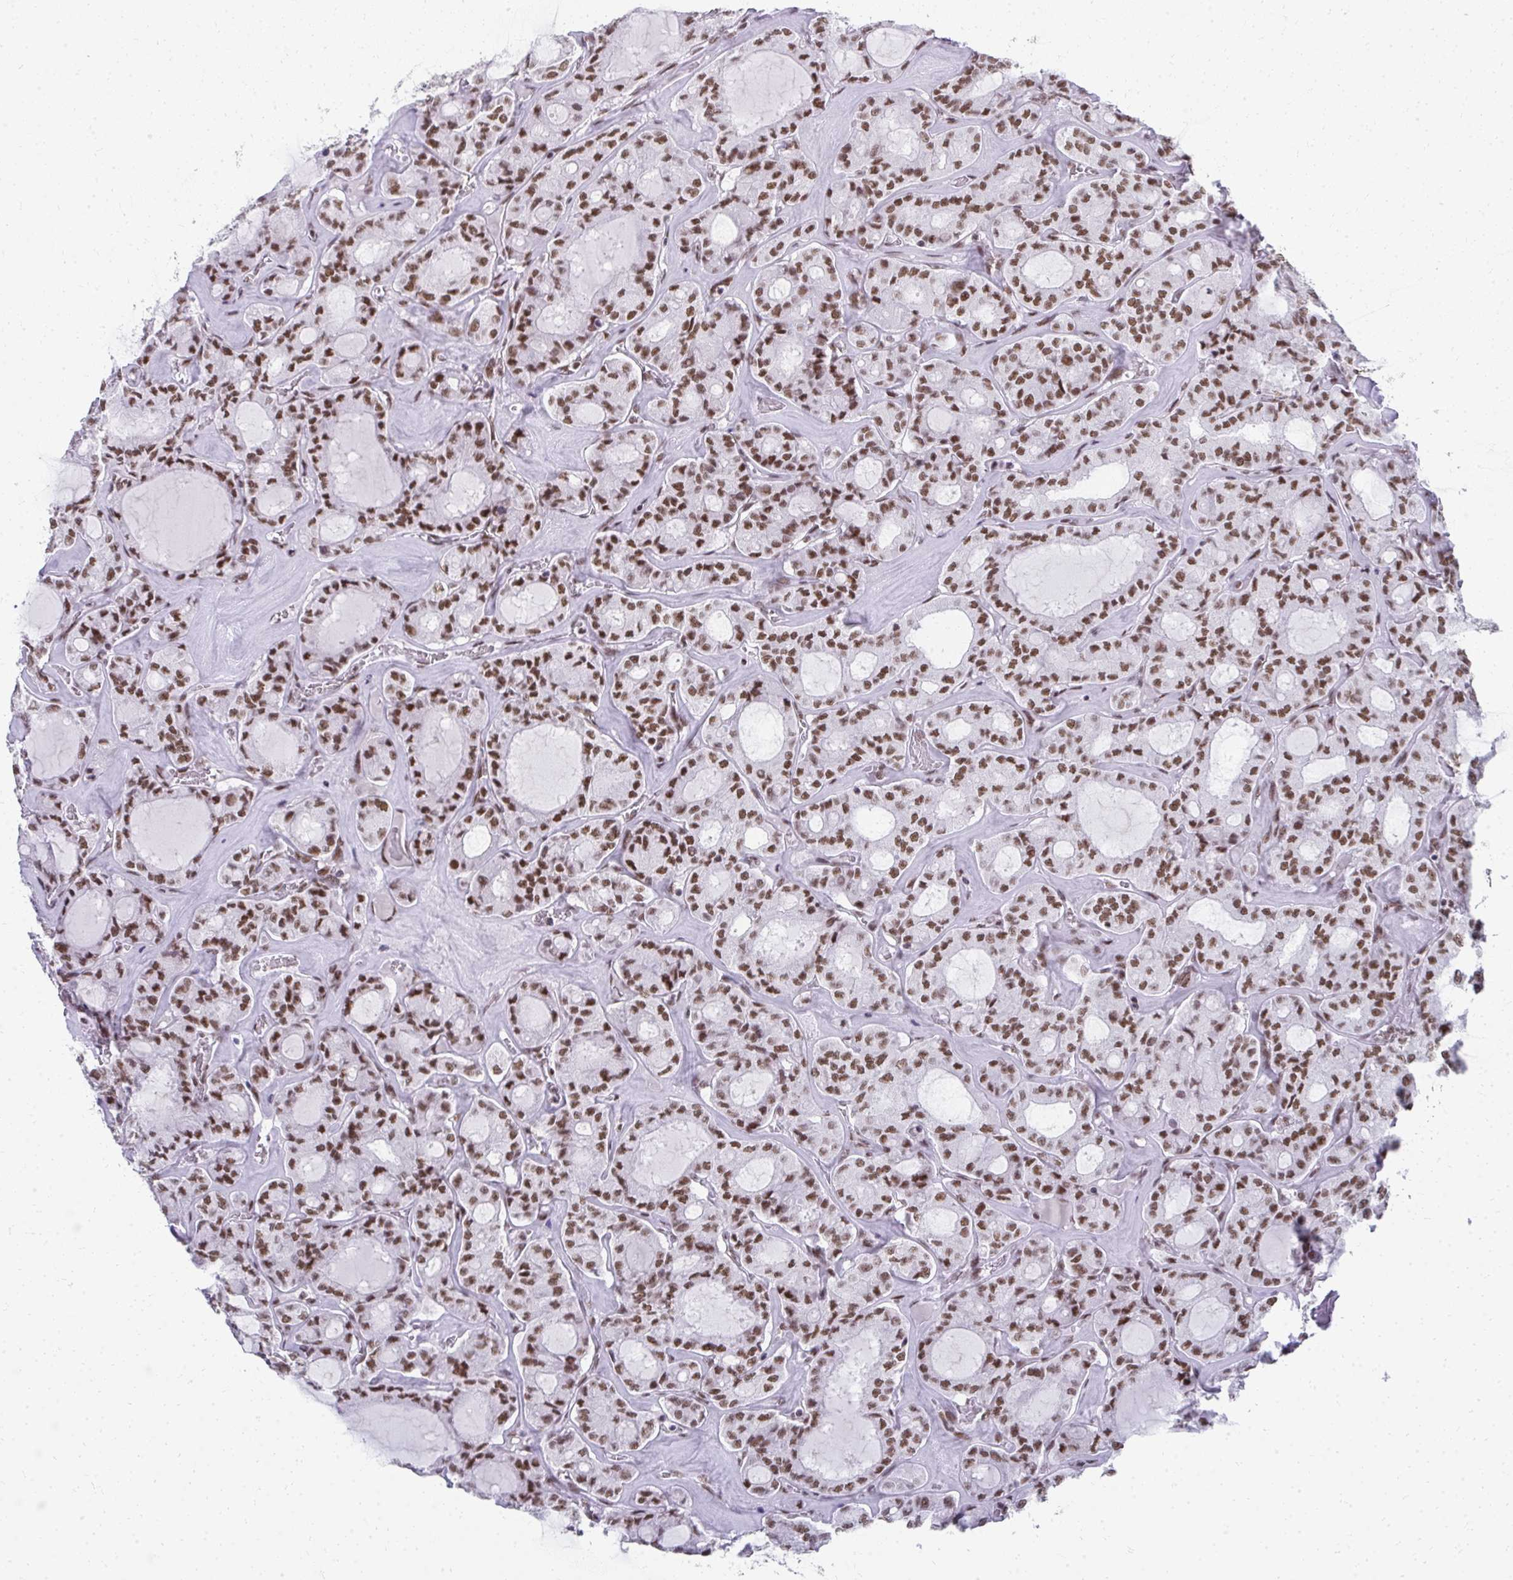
{"staining": {"intensity": "moderate", "quantity": ">75%", "location": "nuclear"}, "tissue": "thyroid cancer", "cell_type": "Tumor cells", "image_type": "cancer", "snomed": [{"axis": "morphology", "description": "Papillary adenocarcinoma, NOS"}, {"axis": "topography", "description": "Thyroid gland"}], "caption": "About >75% of tumor cells in thyroid cancer (papillary adenocarcinoma) demonstrate moderate nuclear protein positivity as visualized by brown immunohistochemical staining.", "gene": "CREBBP", "patient": {"sex": "male", "age": 87}}